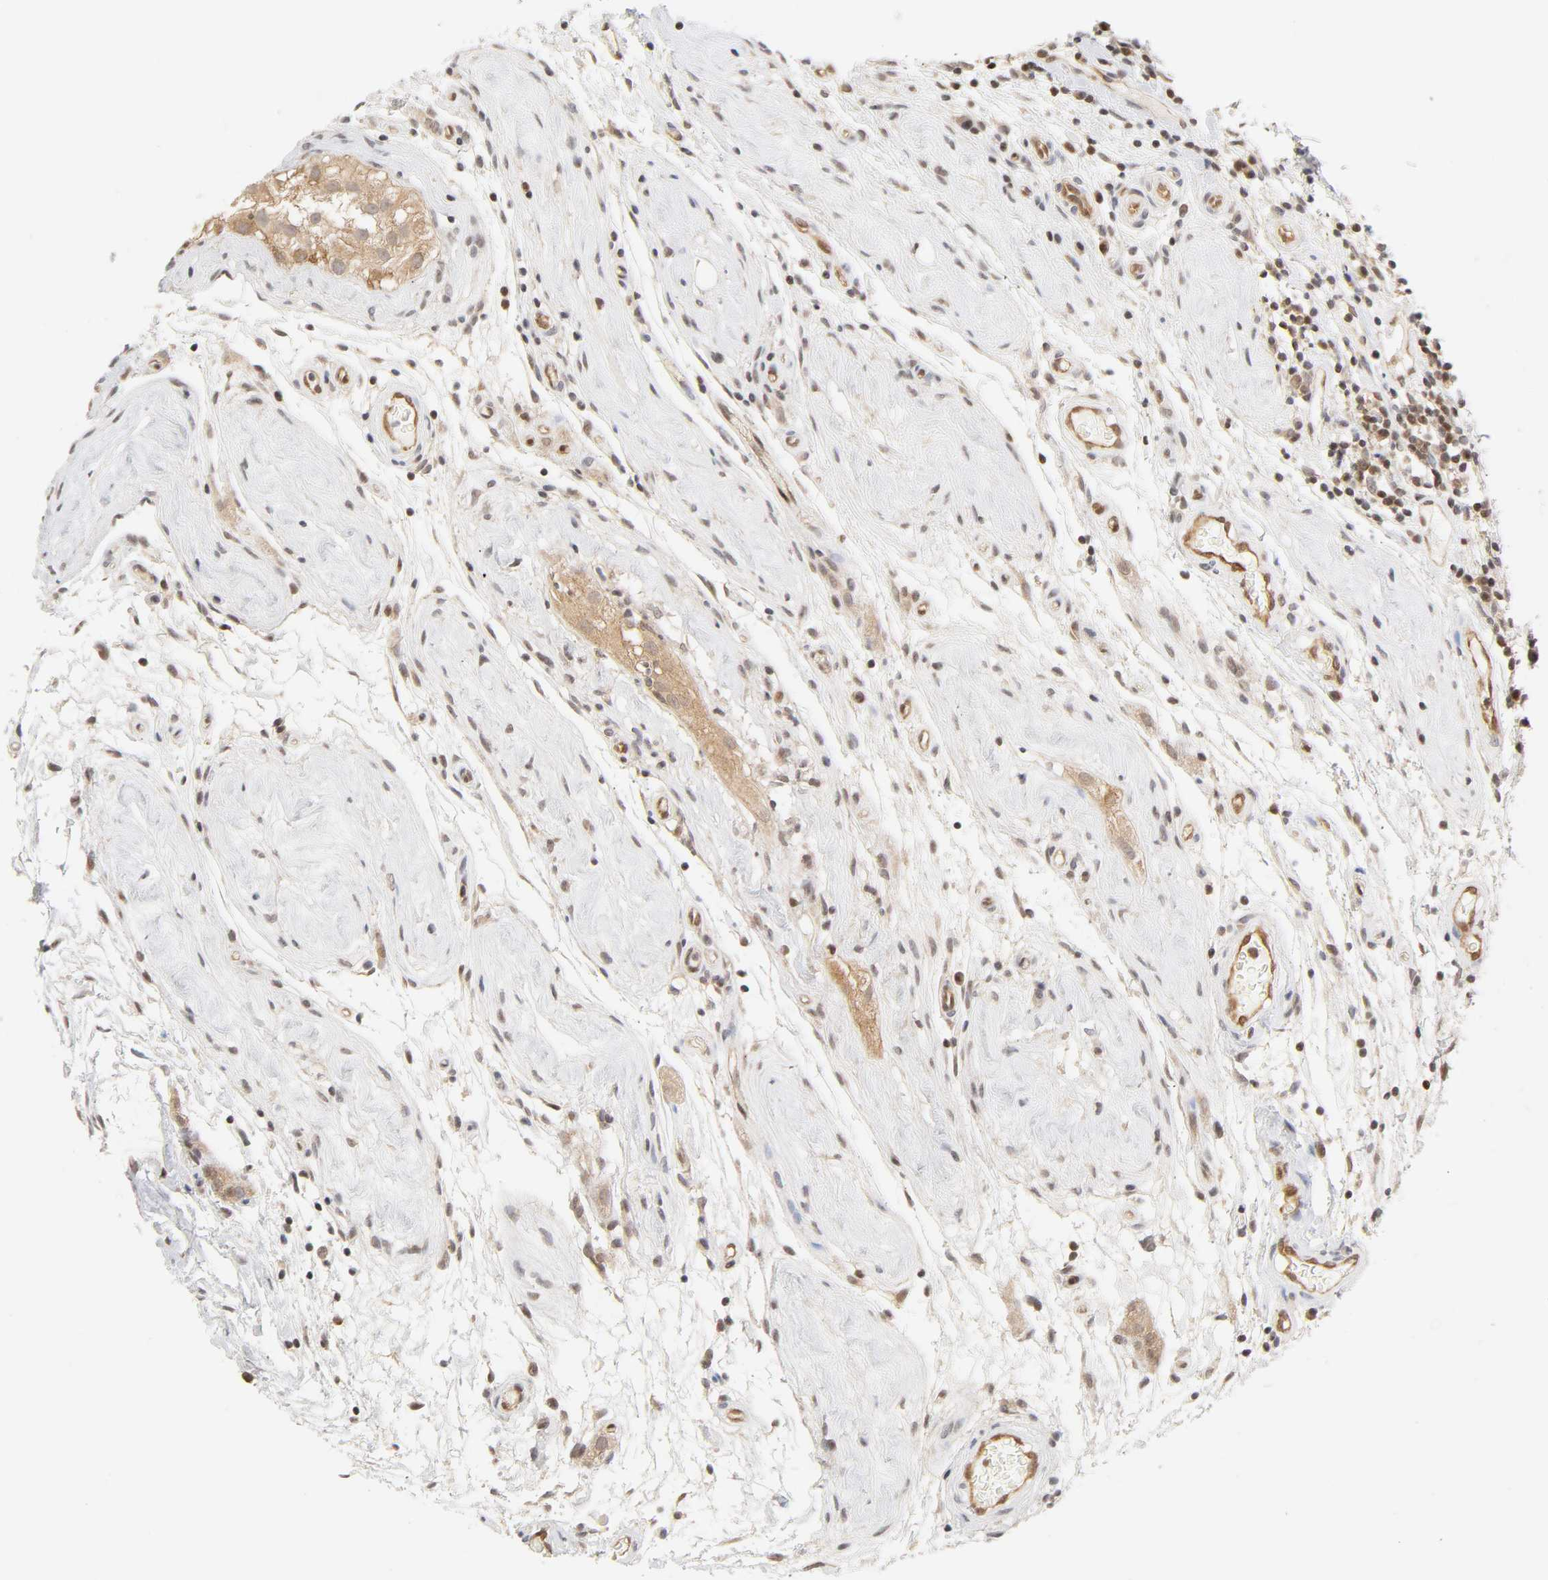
{"staining": {"intensity": "weak", "quantity": ">75%", "location": "cytoplasmic/membranous,nuclear"}, "tissue": "testis cancer", "cell_type": "Tumor cells", "image_type": "cancer", "snomed": [{"axis": "morphology", "description": "Seminoma, NOS"}, {"axis": "topography", "description": "Testis"}], "caption": "Immunohistochemistry (IHC) image of testis seminoma stained for a protein (brown), which shows low levels of weak cytoplasmic/membranous and nuclear positivity in about >75% of tumor cells.", "gene": "CDC37", "patient": {"sex": "male", "age": 43}}